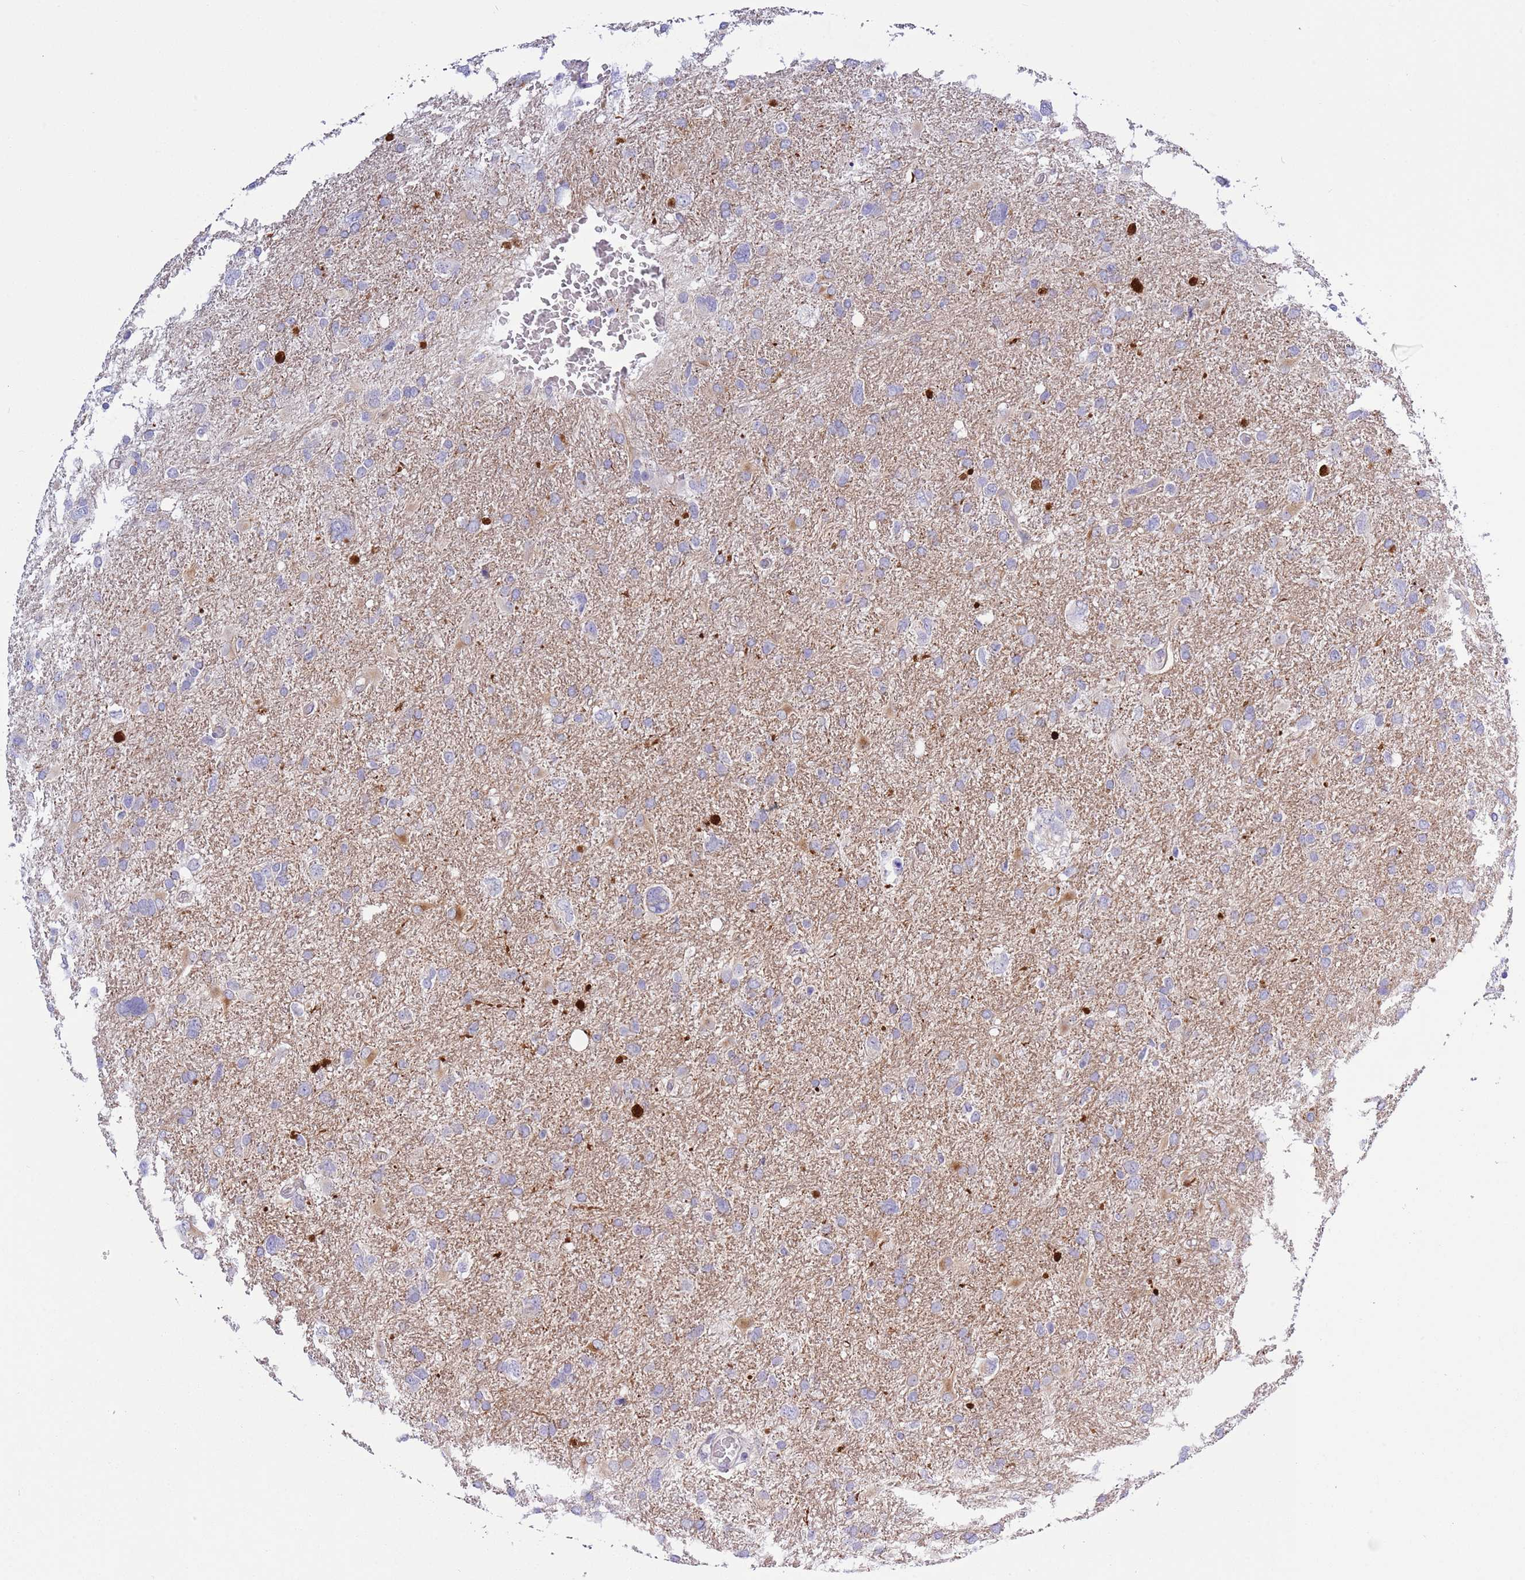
{"staining": {"intensity": "weak", "quantity": "<25%", "location": "cytoplasmic/membranous"}, "tissue": "glioma", "cell_type": "Tumor cells", "image_type": "cancer", "snomed": [{"axis": "morphology", "description": "Glioma, malignant, High grade"}, {"axis": "topography", "description": "Brain"}], "caption": "A photomicrograph of malignant high-grade glioma stained for a protein displays no brown staining in tumor cells. Nuclei are stained in blue.", "gene": "NET1", "patient": {"sex": "male", "age": 61}}